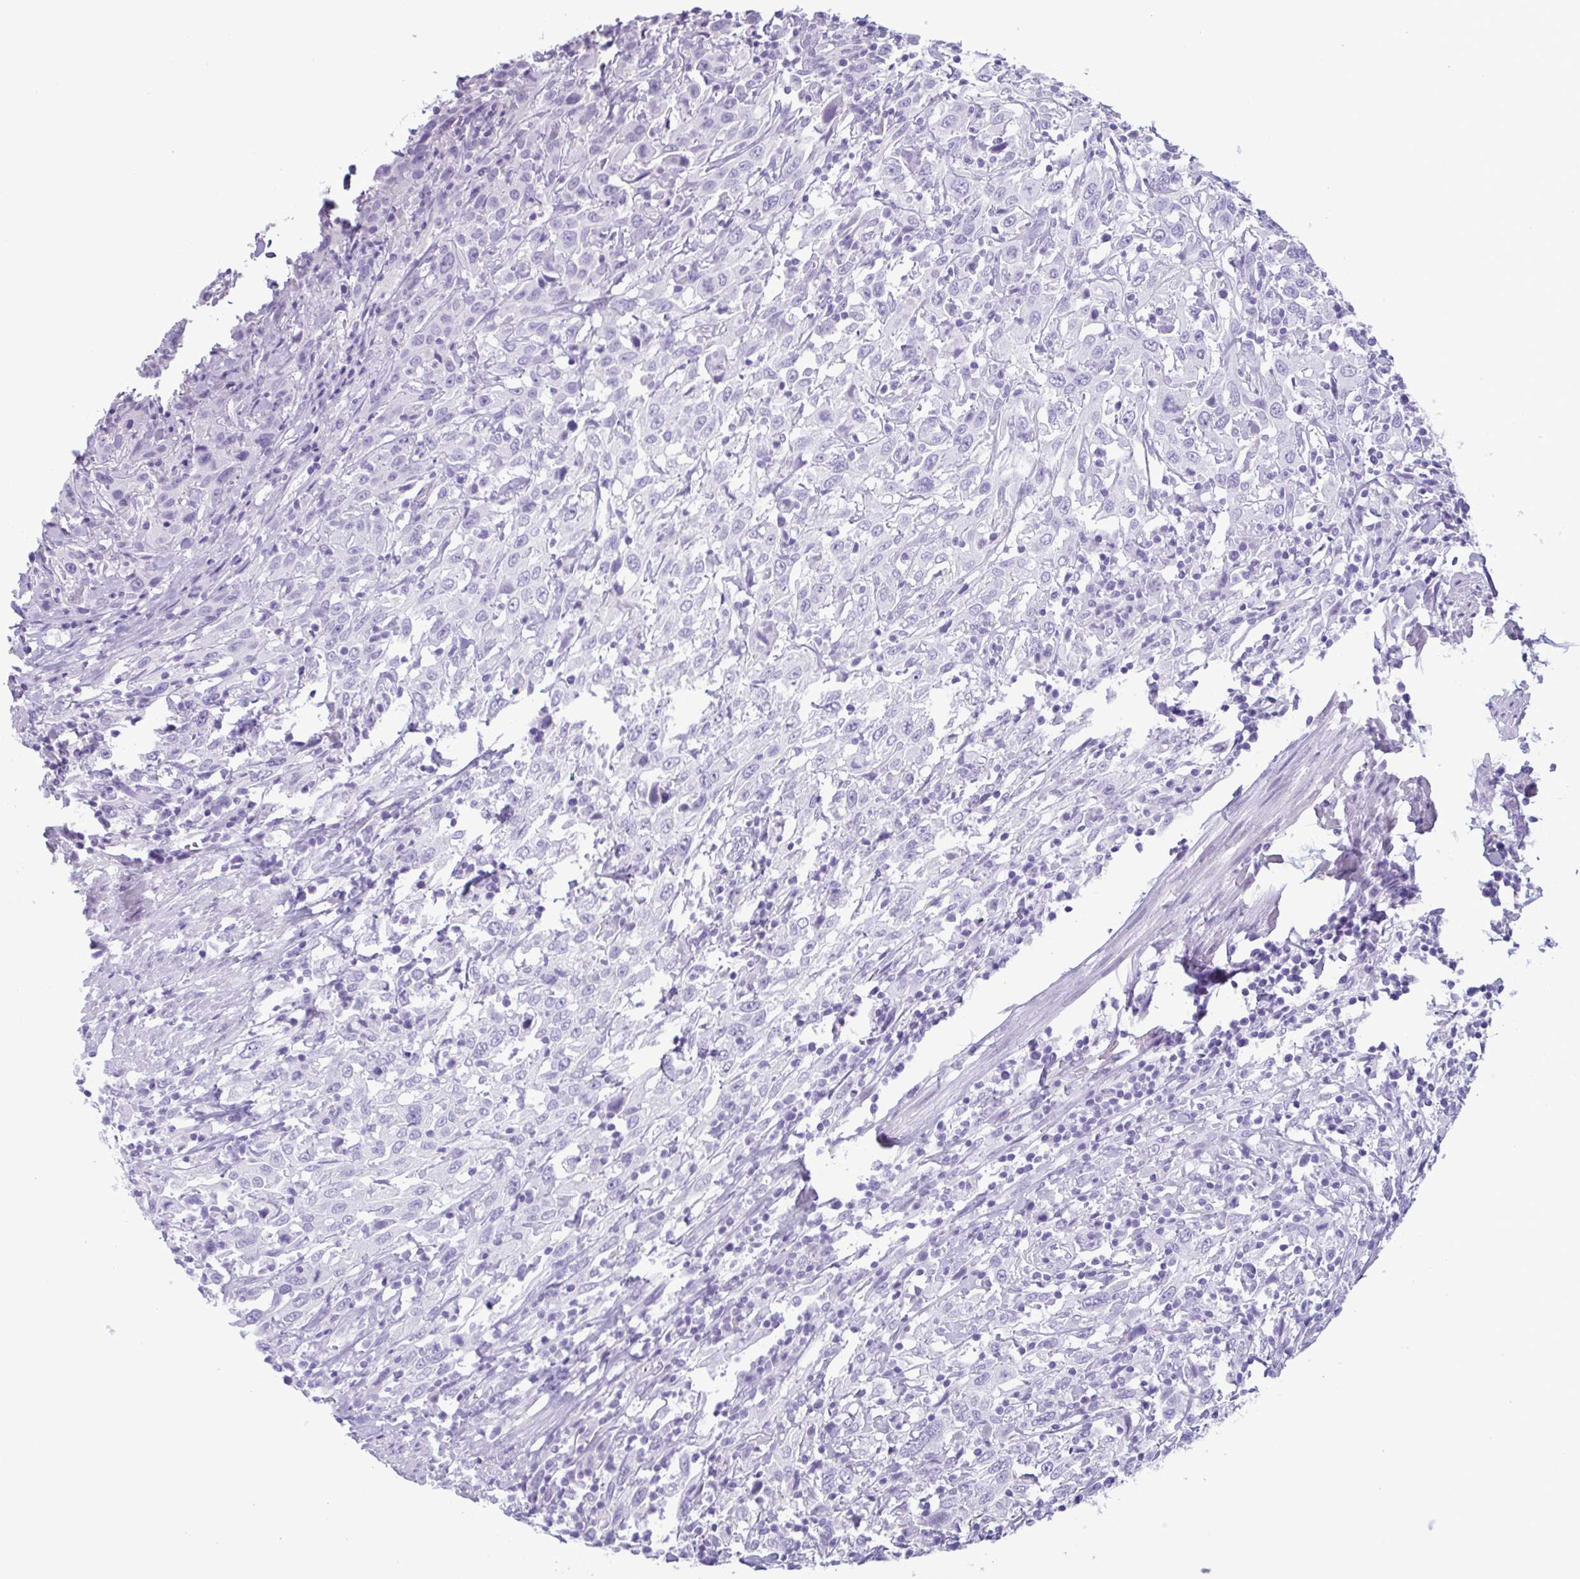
{"staining": {"intensity": "negative", "quantity": "none", "location": "none"}, "tissue": "urothelial cancer", "cell_type": "Tumor cells", "image_type": "cancer", "snomed": [{"axis": "morphology", "description": "Urothelial carcinoma, High grade"}, {"axis": "topography", "description": "Urinary bladder"}], "caption": "The photomicrograph displays no staining of tumor cells in urothelial carcinoma (high-grade).", "gene": "LTF", "patient": {"sex": "male", "age": 61}}